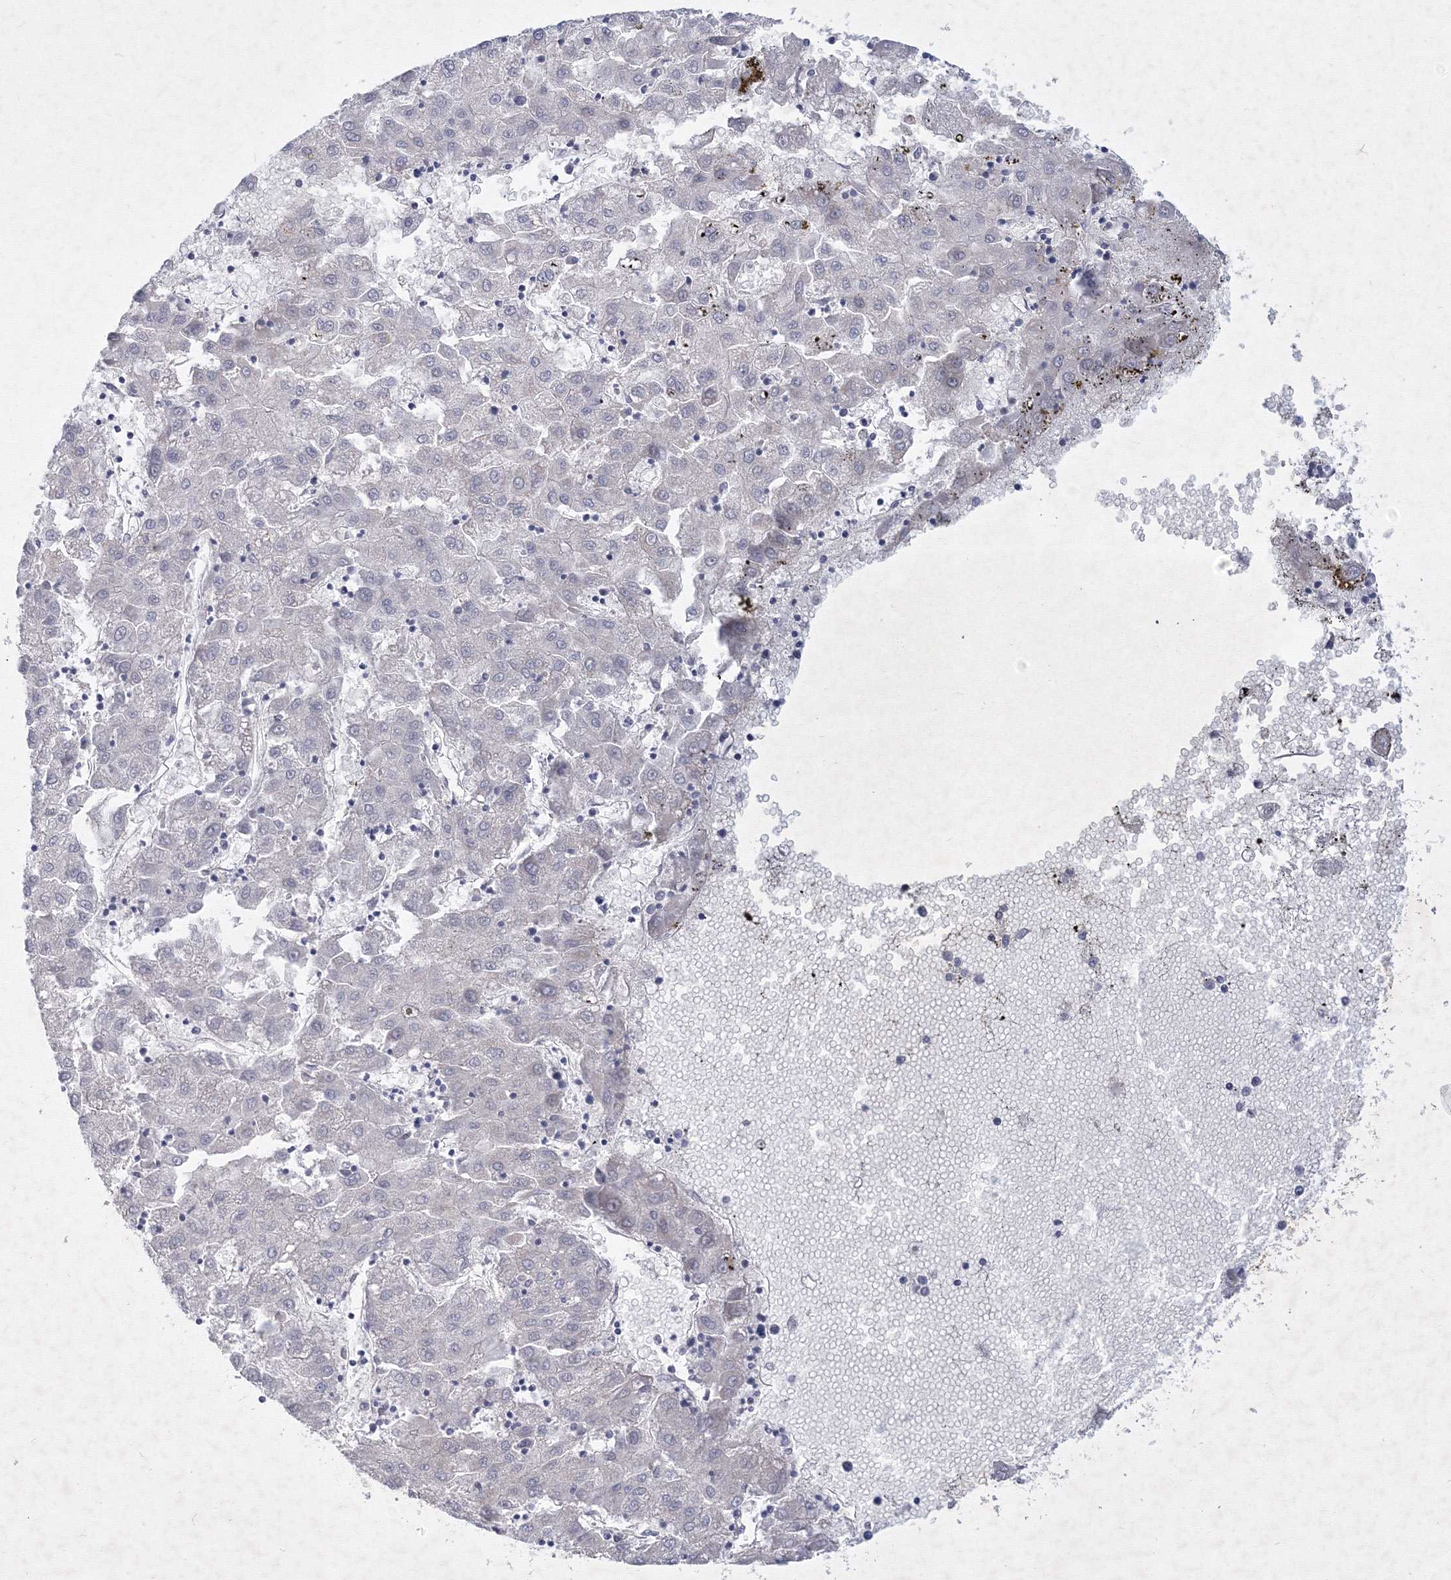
{"staining": {"intensity": "negative", "quantity": "none", "location": "none"}, "tissue": "liver cancer", "cell_type": "Tumor cells", "image_type": "cancer", "snomed": [{"axis": "morphology", "description": "Carcinoma, Hepatocellular, NOS"}, {"axis": "topography", "description": "Liver"}], "caption": "The image displays no staining of tumor cells in liver cancer. The staining was performed using DAB (3,3'-diaminobenzidine) to visualize the protein expression in brown, while the nuclei were stained in blue with hematoxylin (Magnification: 20x).", "gene": "SF3B6", "patient": {"sex": "male", "age": 72}}